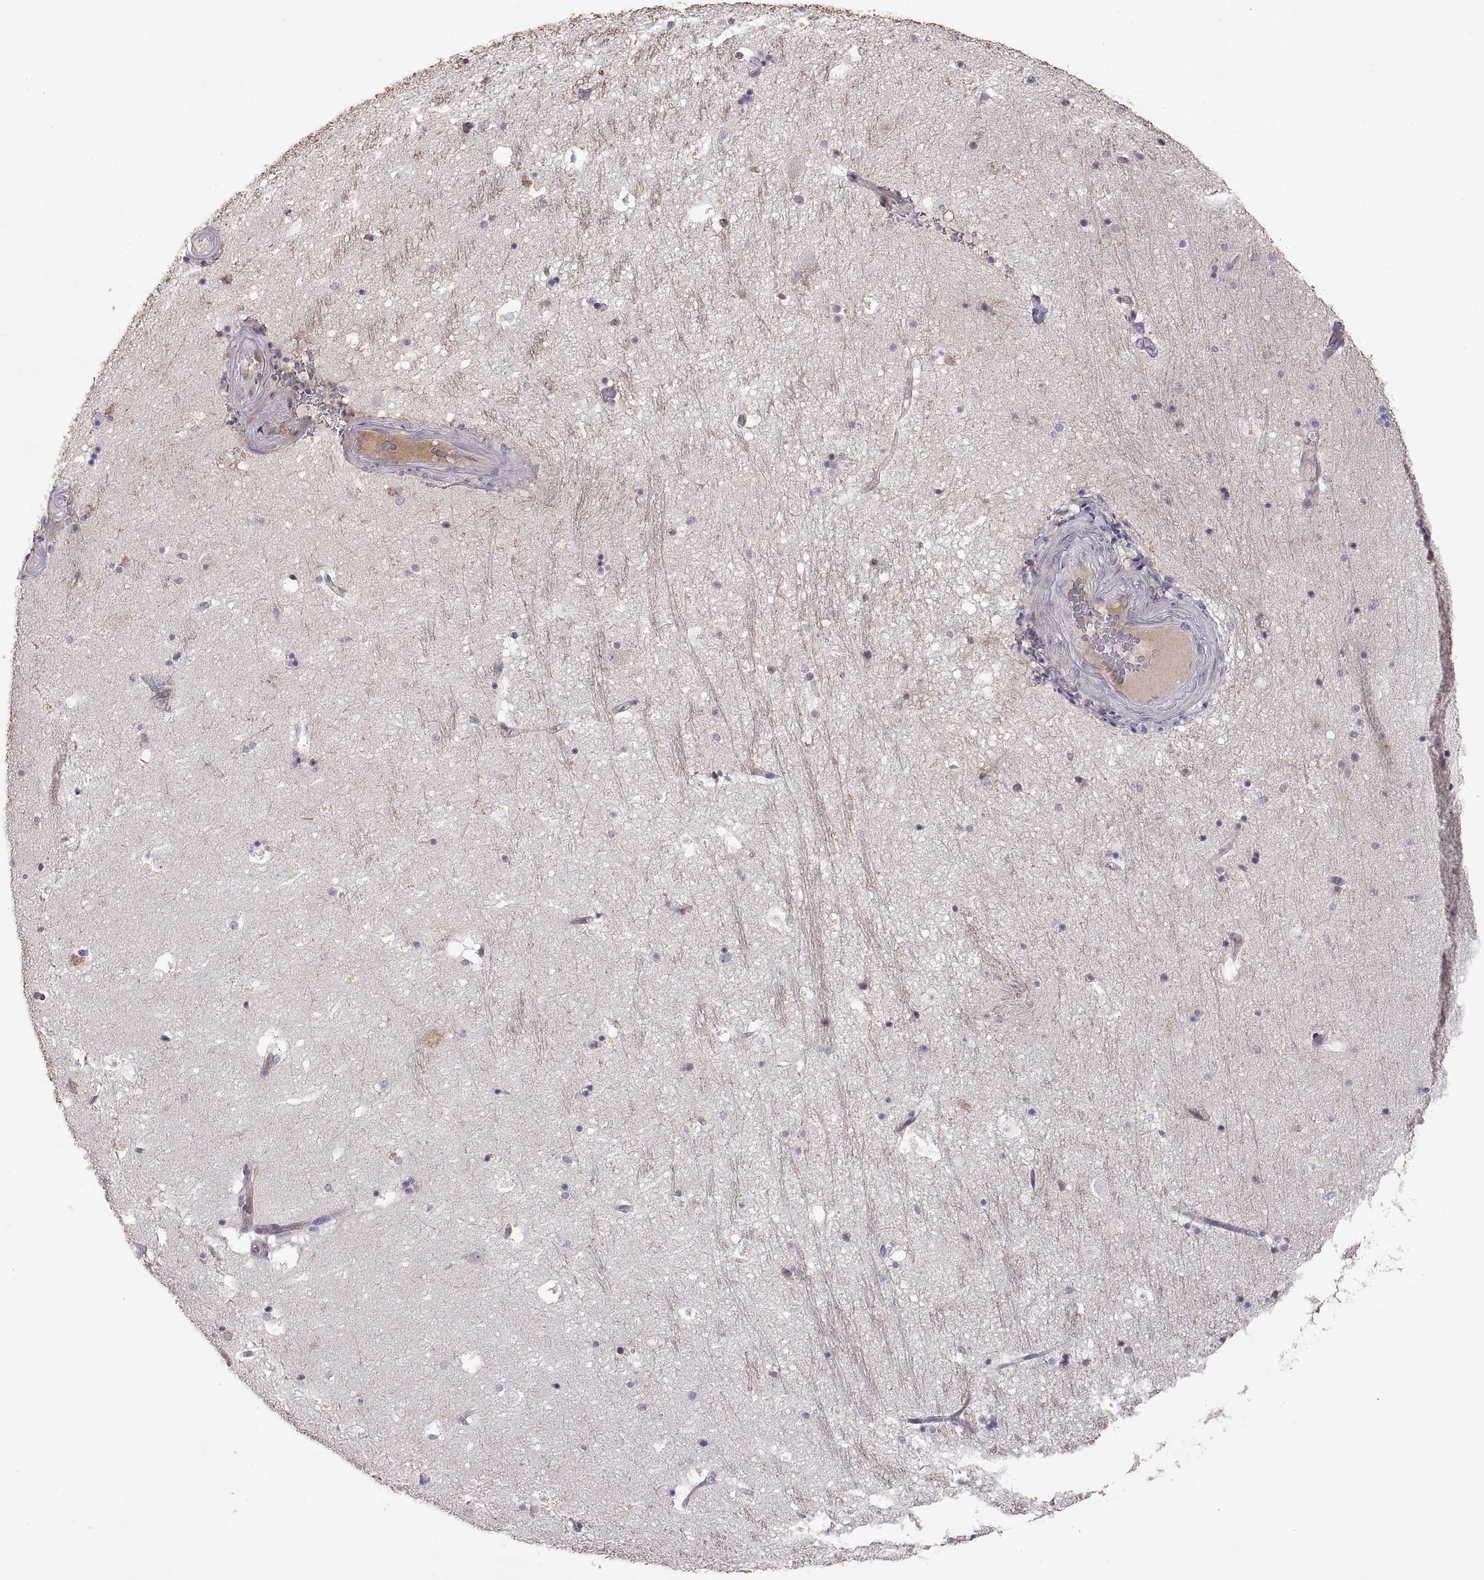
{"staining": {"intensity": "negative", "quantity": "none", "location": "none"}, "tissue": "hippocampus", "cell_type": "Glial cells", "image_type": "normal", "snomed": [{"axis": "morphology", "description": "Normal tissue, NOS"}, {"axis": "topography", "description": "Hippocampus"}], "caption": "This is an immunohistochemistry image of benign human hippocampus. There is no expression in glial cells.", "gene": "DEFB136", "patient": {"sex": "male", "age": 51}}